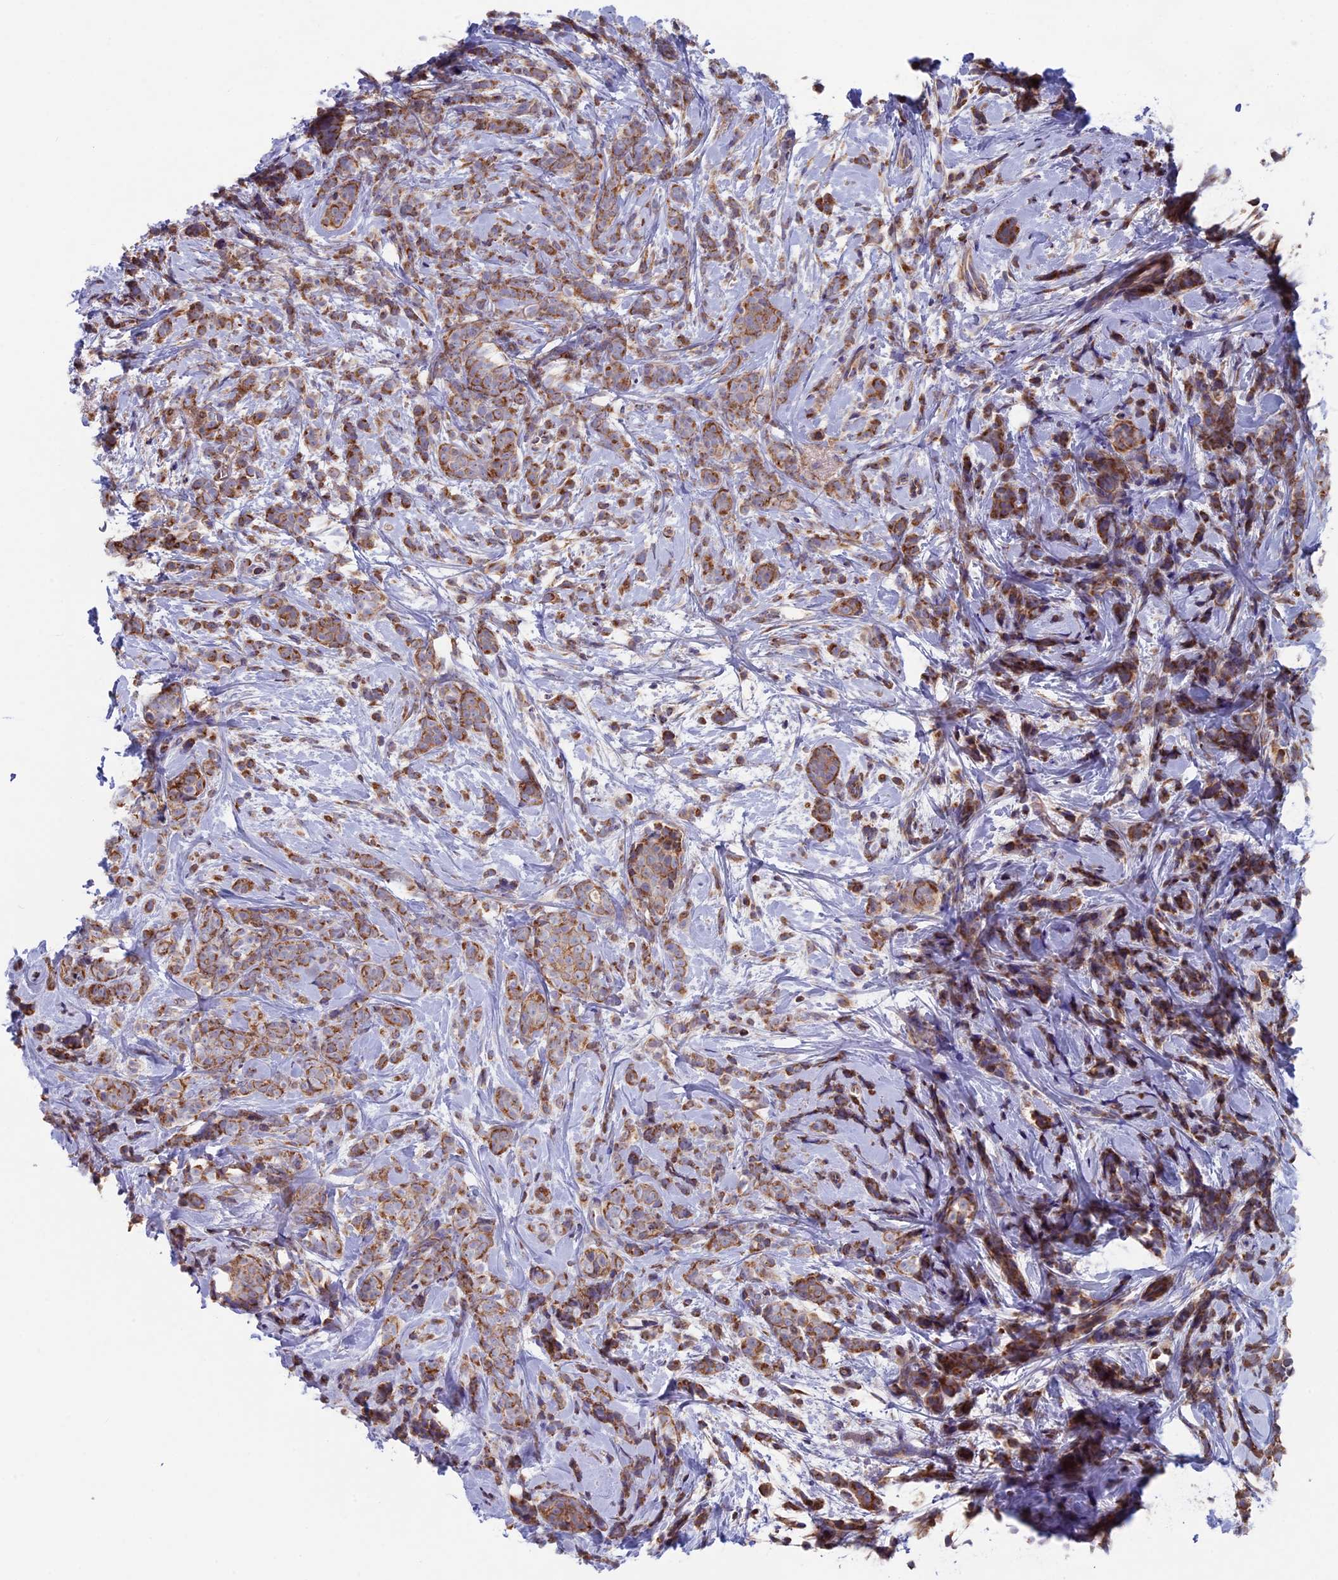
{"staining": {"intensity": "moderate", "quantity": ">75%", "location": "cytoplasmic/membranous"}, "tissue": "breast cancer", "cell_type": "Tumor cells", "image_type": "cancer", "snomed": [{"axis": "morphology", "description": "Lobular carcinoma"}, {"axis": "topography", "description": "Breast"}], "caption": "Immunohistochemistry image of human breast cancer (lobular carcinoma) stained for a protein (brown), which shows medium levels of moderate cytoplasmic/membranous expression in approximately >75% of tumor cells.", "gene": "SLC15A5", "patient": {"sex": "female", "age": 58}}